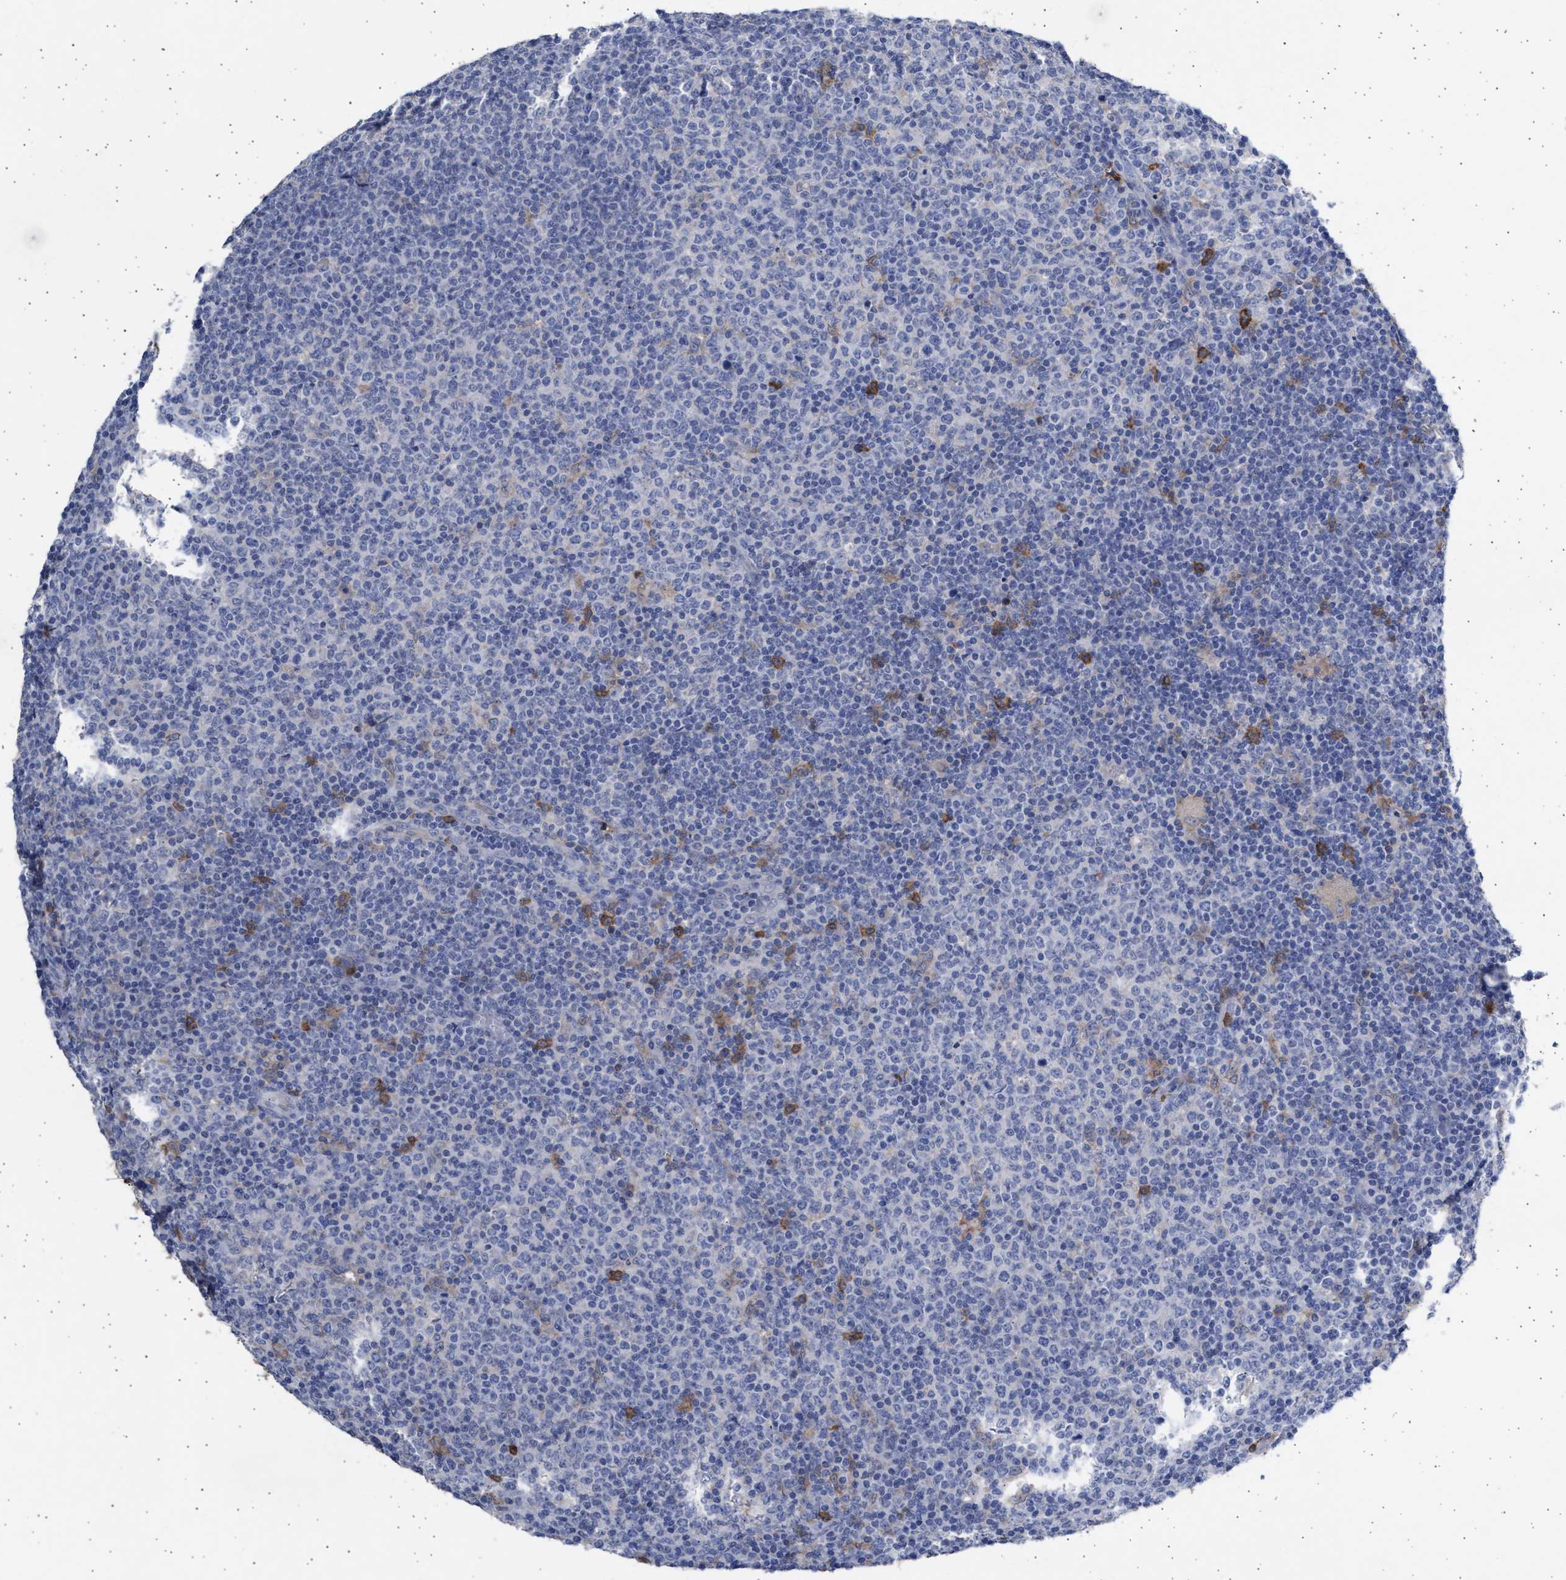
{"staining": {"intensity": "negative", "quantity": "none", "location": "none"}, "tissue": "lymphoma", "cell_type": "Tumor cells", "image_type": "cancer", "snomed": [{"axis": "morphology", "description": "Malignant lymphoma, non-Hodgkin's type, Low grade"}, {"axis": "topography", "description": "Lymph node"}], "caption": "Tumor cells show no significant positivity in lymphoma. Nuclei are stained in blue.", "gene": "FCER1A", "patient": {"sex": "male", "age": 70}}